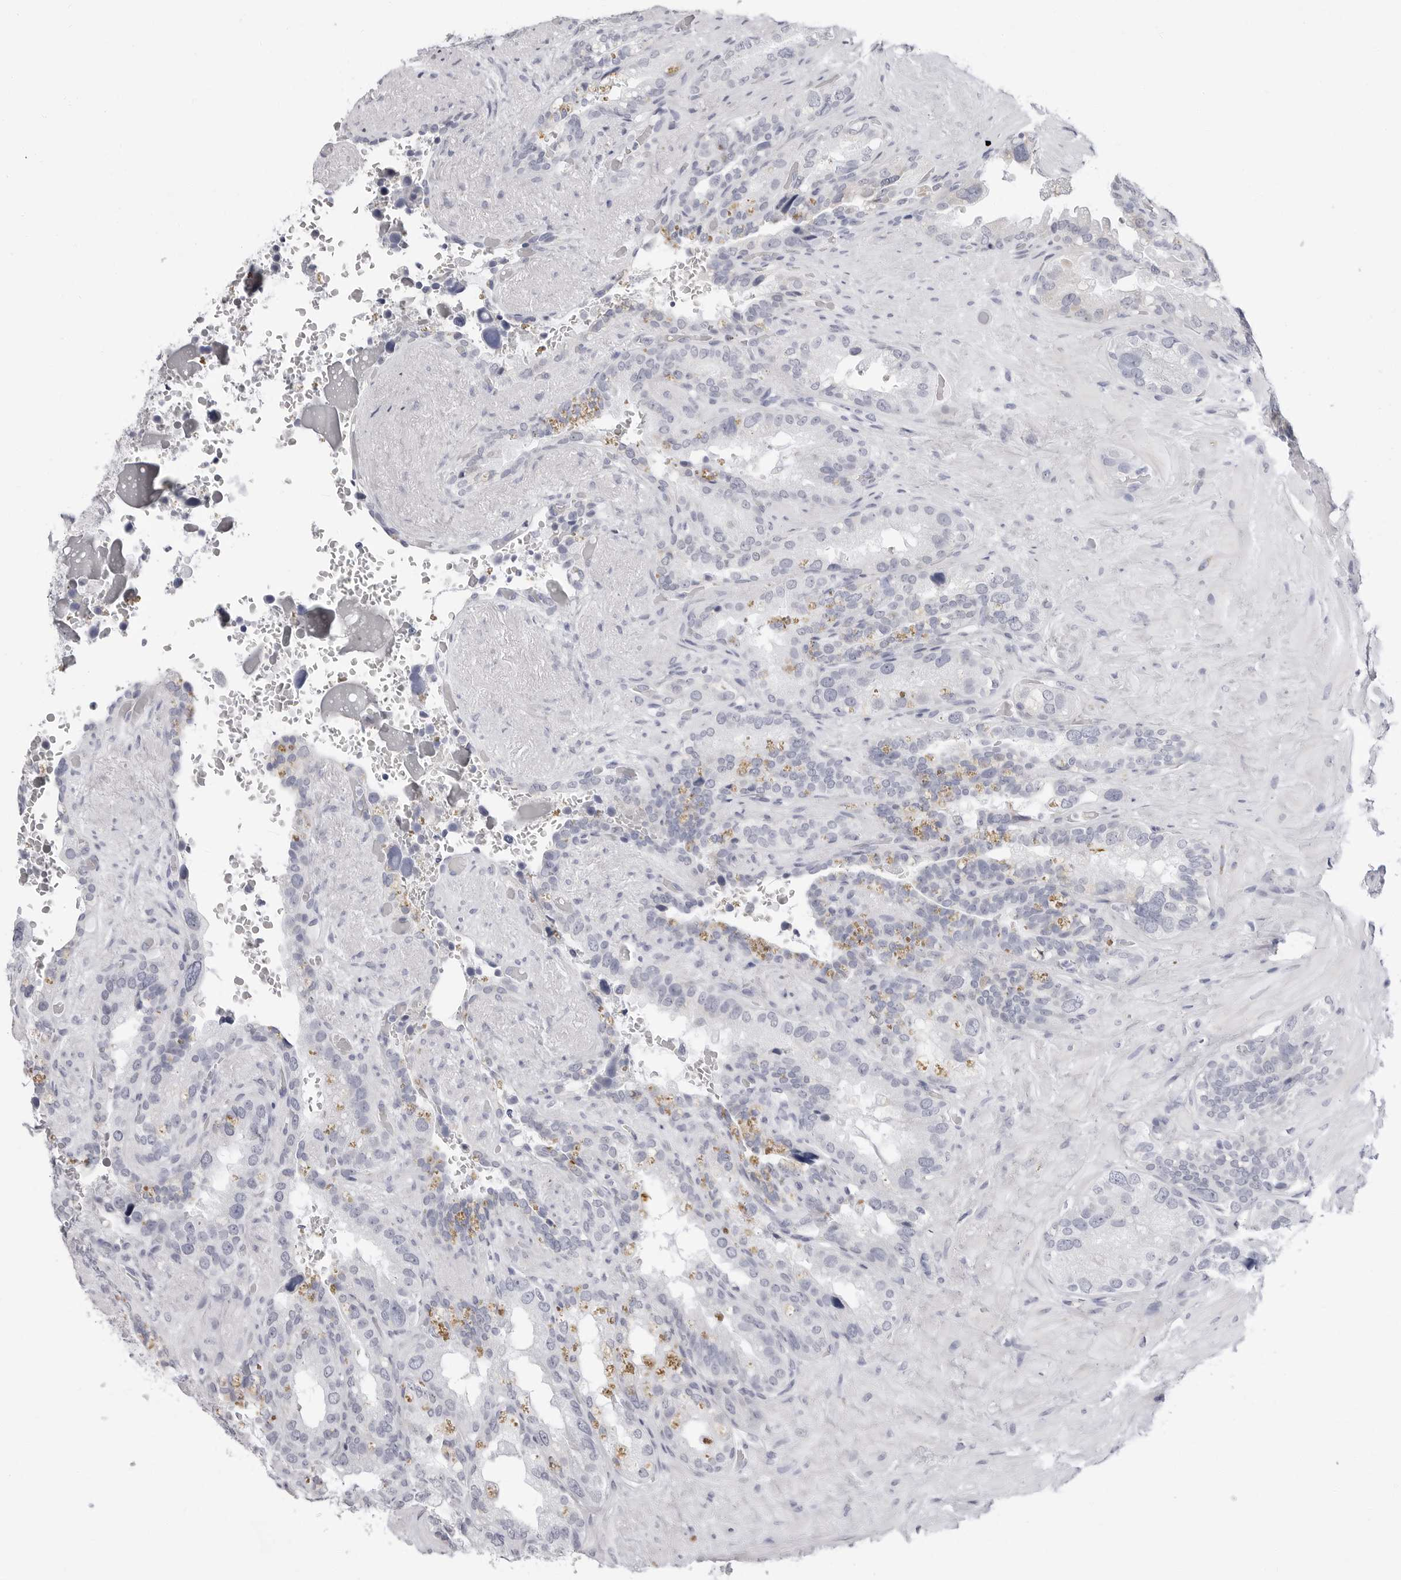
{"staining": {"intensity": "negative", "quantity": "none", "location": "none"}, "tissue": "seminal vesicle", "cell_type": "Glandular cells", "image_type": "normal", "snomed": [{"axis": "morphology", "description": "Normal tissue, NOS"}, {"axis": "topography", "description": "Seminal veicle"}], "caption": "This is an IHC micrograph of unremarkable seminal vesicle. There is no expression in glandular cells.", "gene": "ERICH3", "patient": {"sex": "male", "age": 80}}